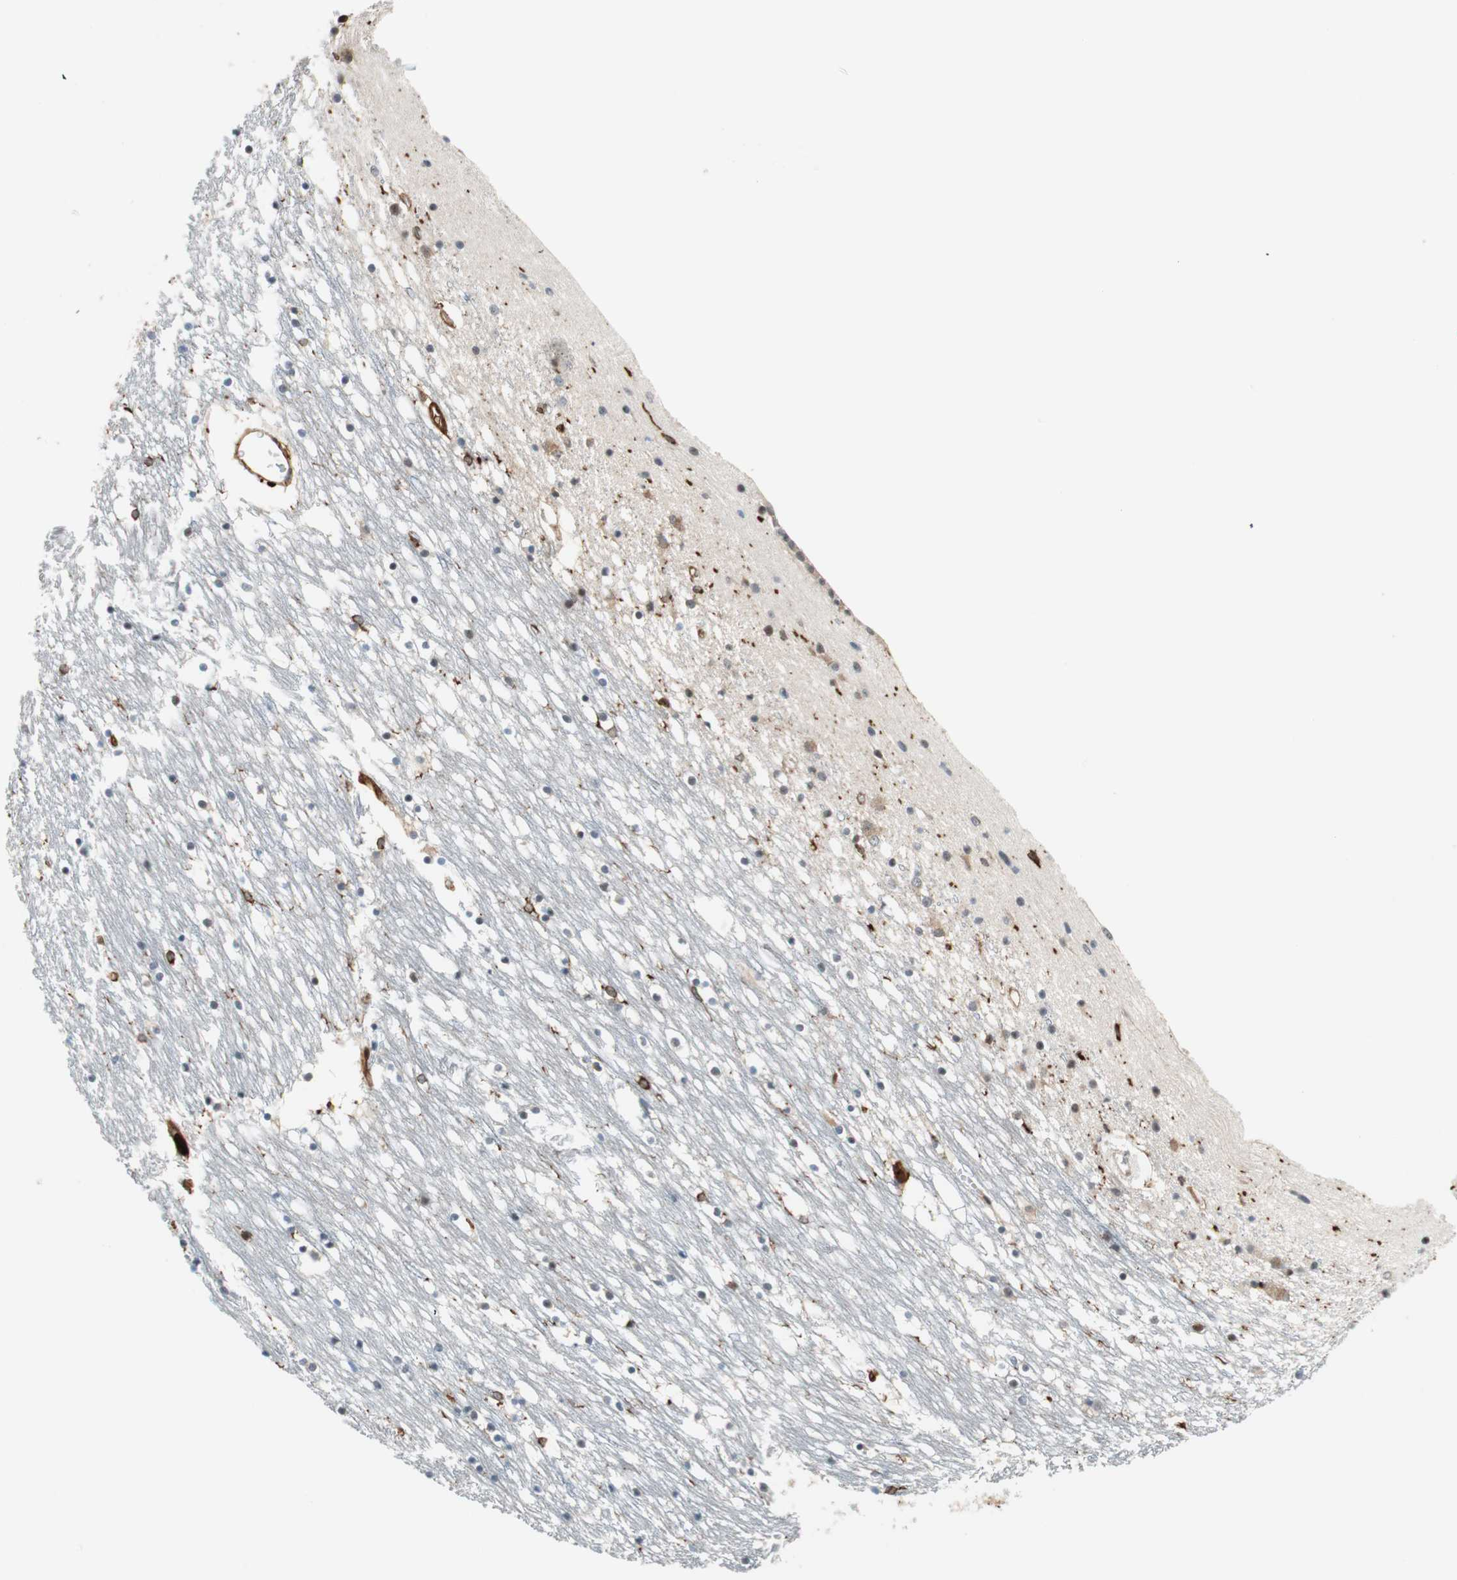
{"staining": {"intensity": "weak", "quantity": "<25%", "location": "cytoplasmic/membranous"}, "tissue": "caudate", "cell_type": "Glial cells", "image_type": "normal", "snomed": [{"axis": "morphology", "description": "Normal tissue, NOS"}, {"axis": "topography", "description": "Lateral ventricle wall"}], "caption": "Immunohistochemical staining of benign human caudate demonstrates no significant staining in glial cells.", "gene": "VASP", "patient": {"sex": "male", "age": 45}}